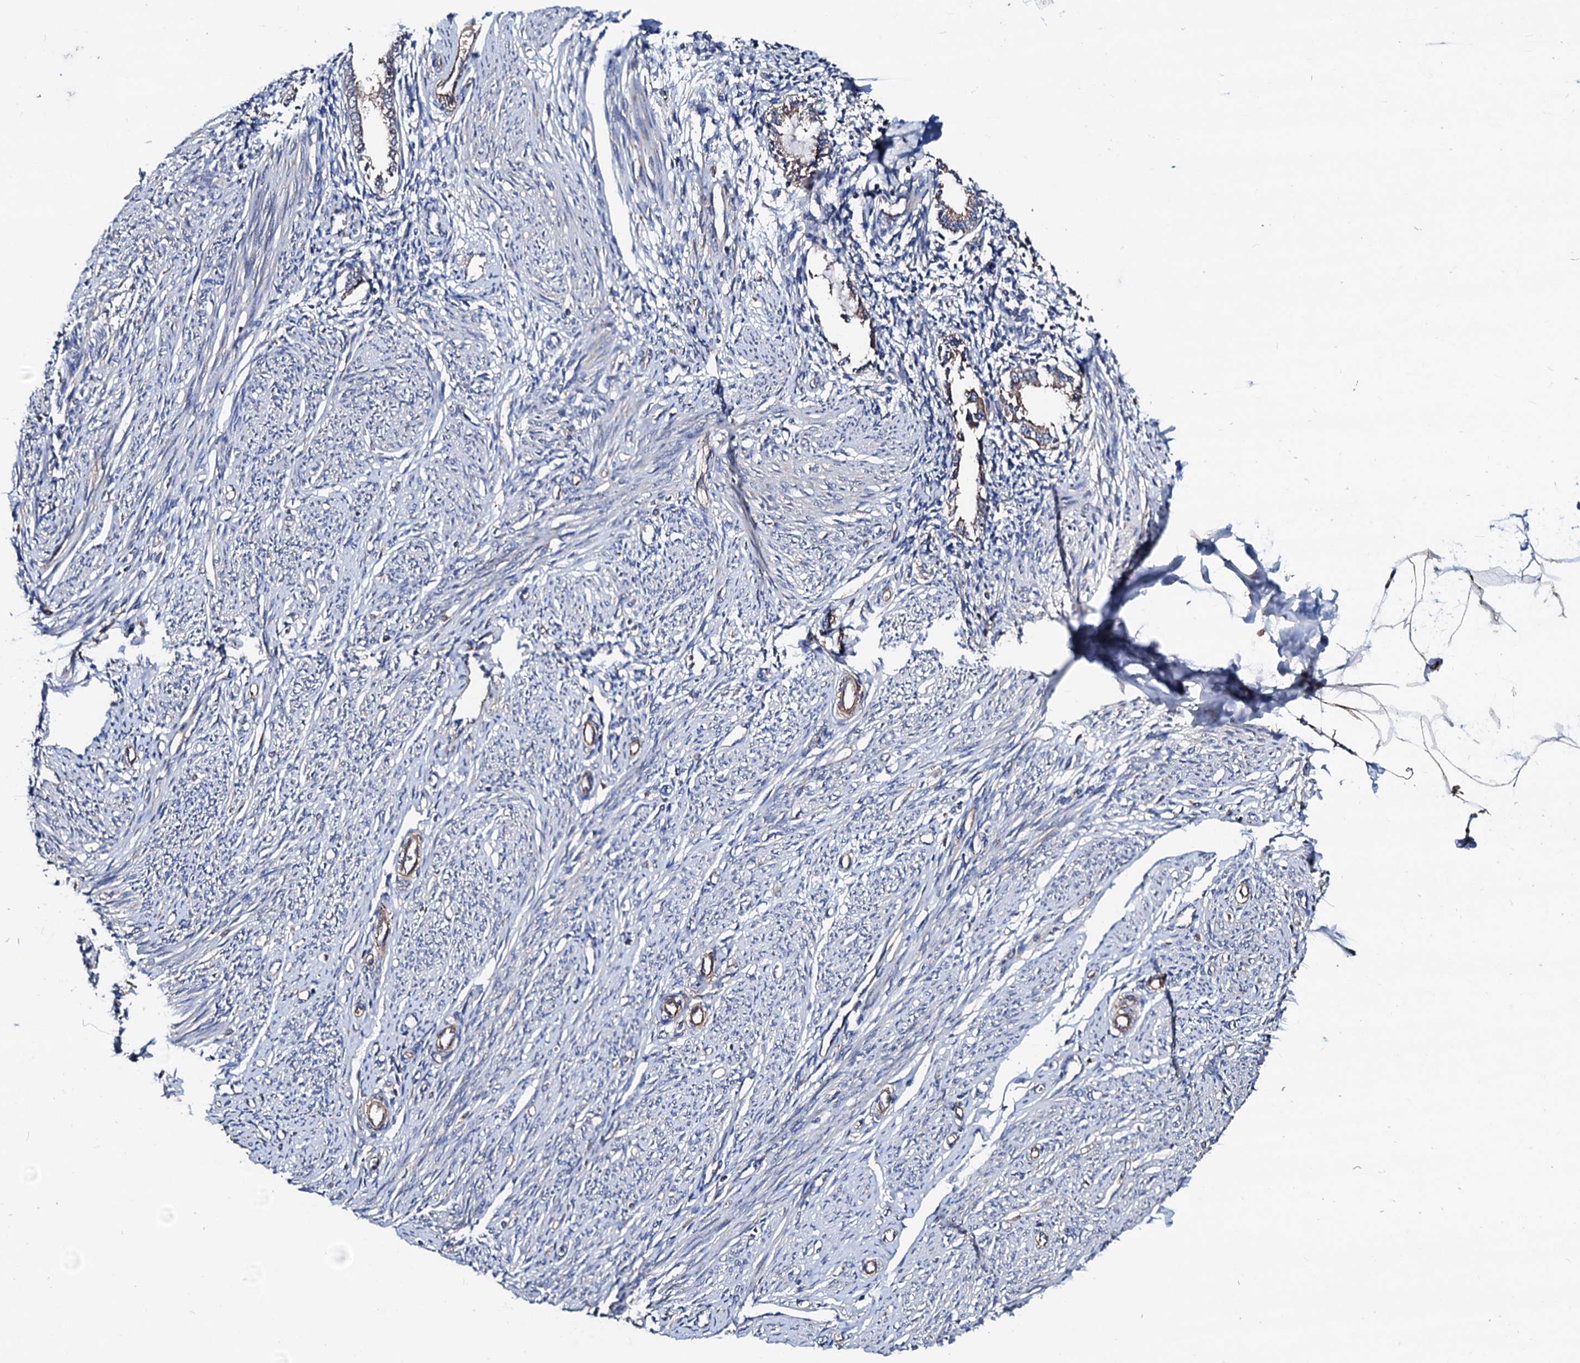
{"staining": {"intensity": "negative", "quantity": "none", "location": "none"}, "tissue": "endometrium", "cell_type": "Cells in endometrial stroma", "image_type": "normal", "snomed": [{"axis": "morphology", "description": "Normal tissue, NOS"}, {"axis": "topography", "description": "Endometrium"}], "caption": "The micrograph reveals no significant positivity in cells in endometrial stroma of endometrium. The staining is performed using DAB (3,3'-diaminobenzidine) brown chromogen with nuclei counter-stained in using hematoxylin.", "gene": "TBCEL", "patient": {"sex": "female", "age": 56}}